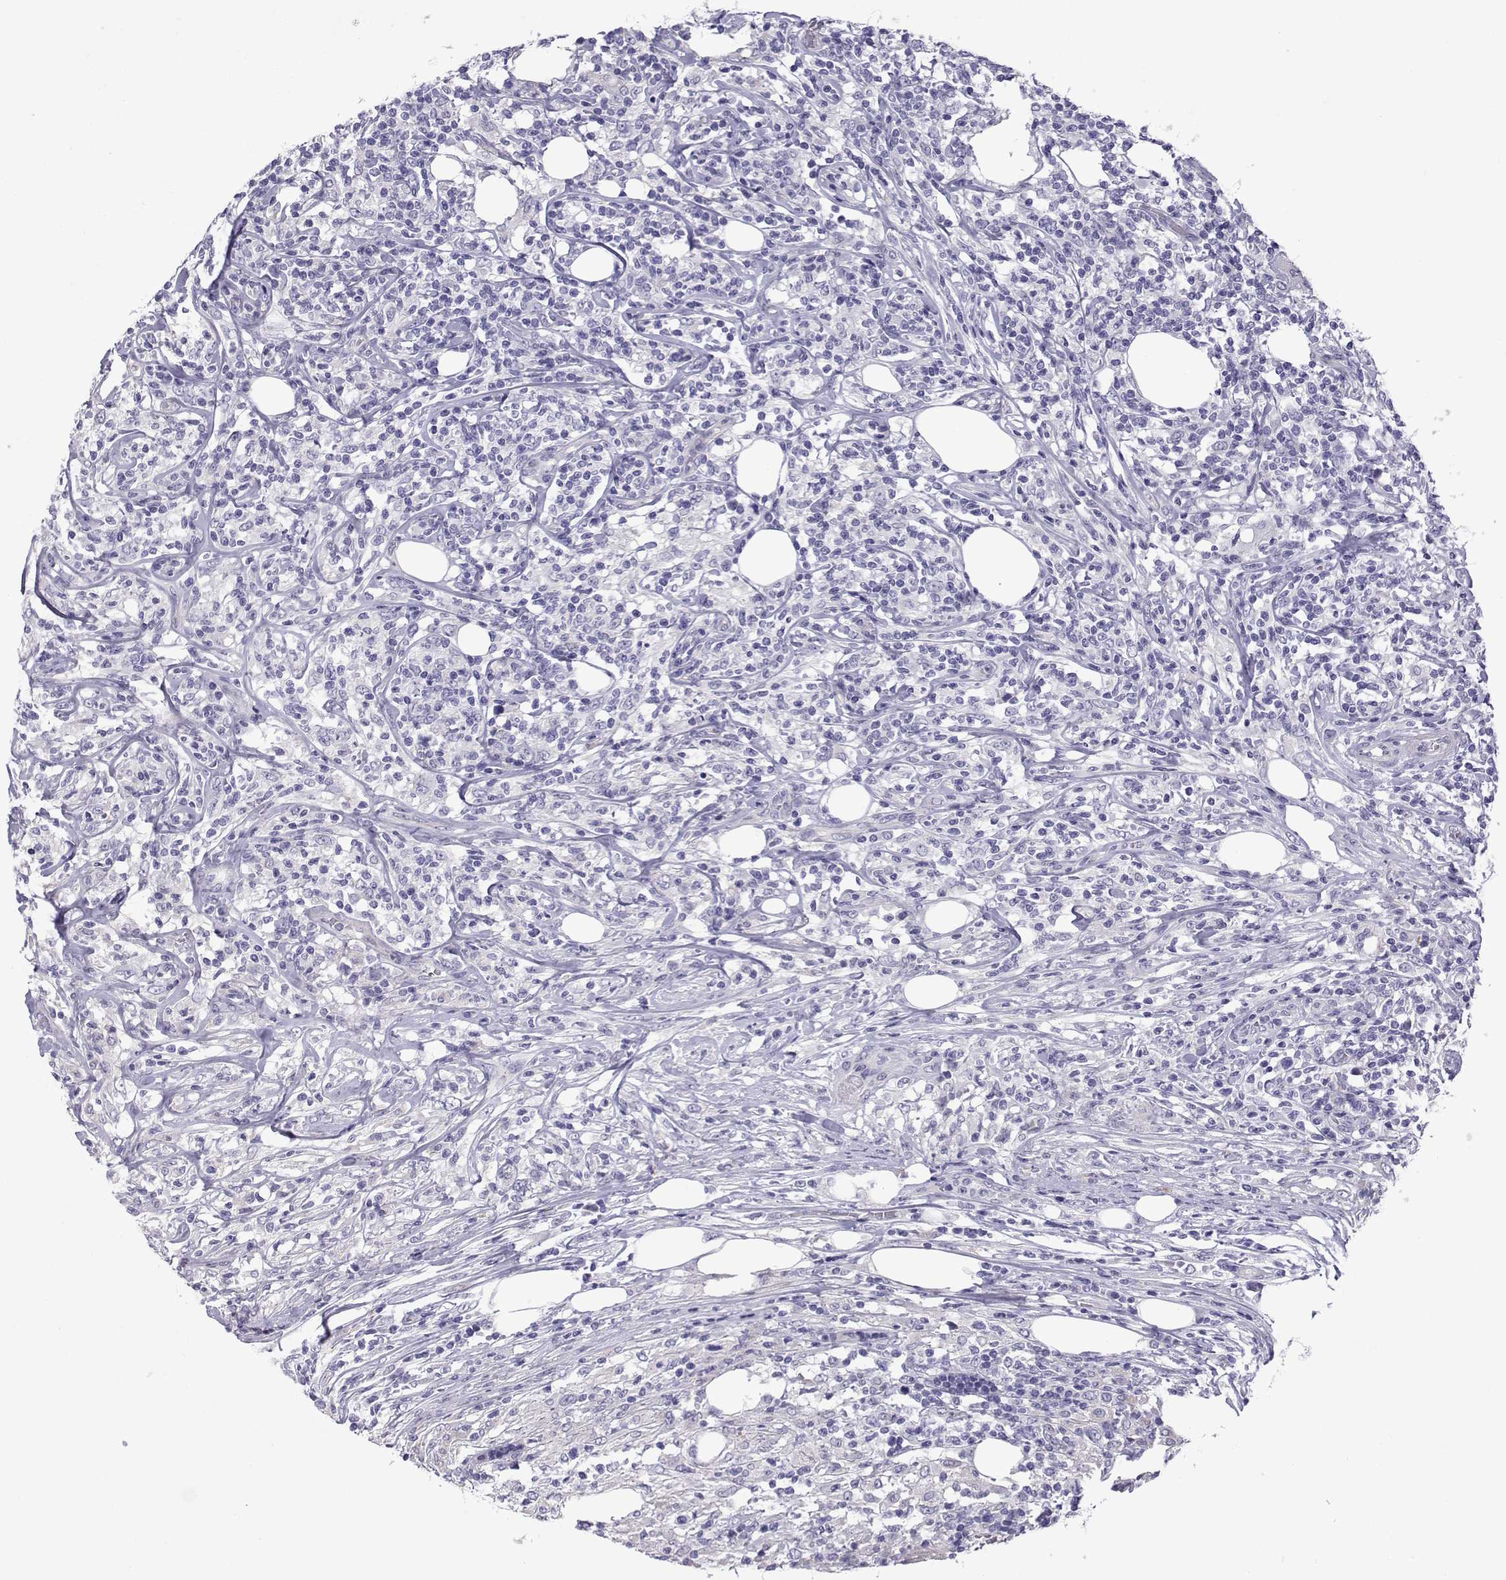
{"staining": {"intensity": "negative", "quantity": "none", "location": "none"}, "tissue": "lymphoma", "cell_type": "Tumor cells", "image_type": "cancer", "snomed": [{"axis": "morphology", "description": "Malignant lymphoma, non-Hodgkin's type, High grade"}, {"axis": "topography", "description": "Lymph node"}], "caption": "There is no significant positivity in tumor cells of lymphoma.", "gene": "CFAP70", "patient": {"sex": "female", "age": 84}}